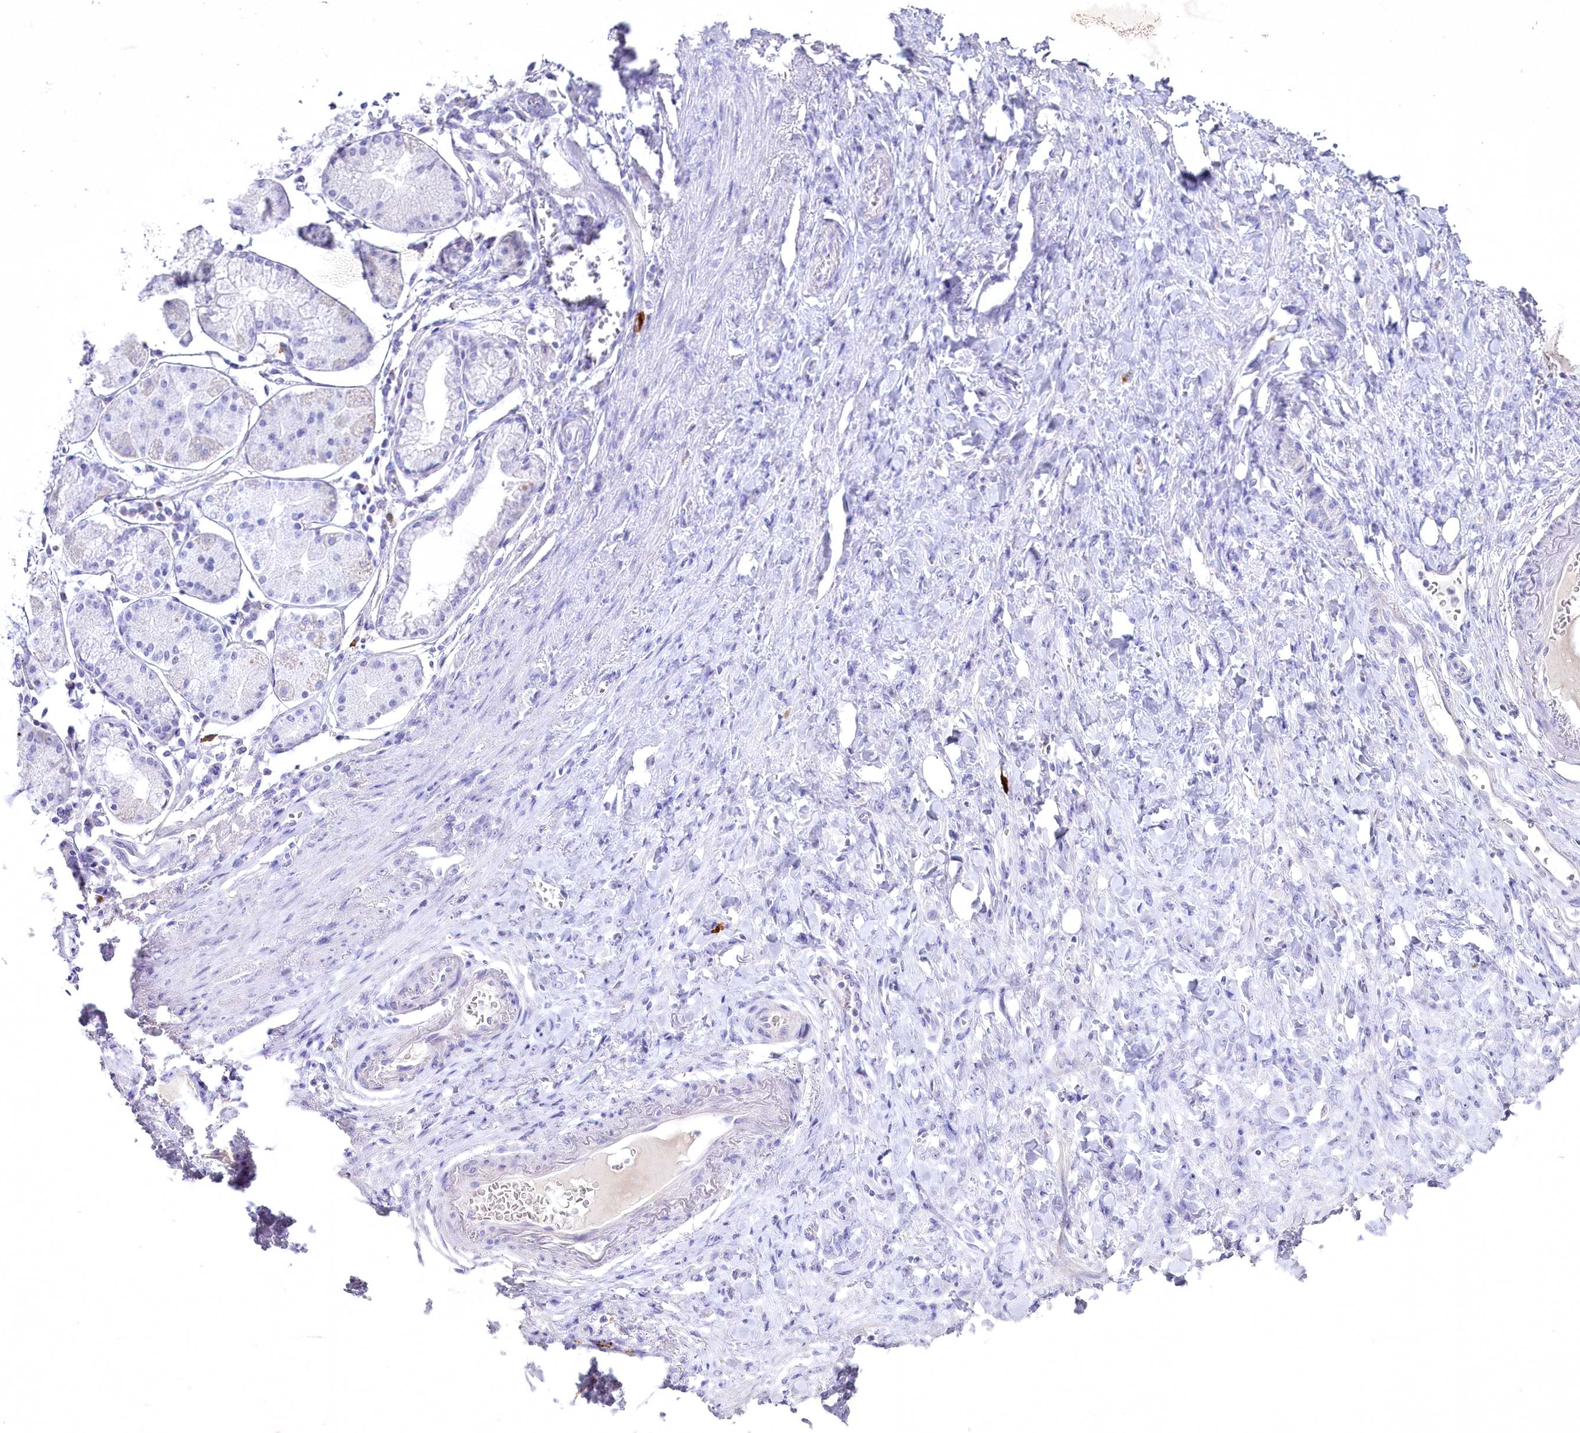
{"staining": {"intensity": "negative", "quantity": "none", "location": "none"}, "tissue": "stomach cancer", "cell_type": "Tumor cells", "image_type": "cancer", "snomed": [{"axis": "morphology", "description": "Normal tissue, NOS"}, {"axis": "morphology", "description": "Adenocarcinoma, NOS"}, {"axis": "topography", "description": "Stomach"}], "caption": "Tumor cells are negative for brown protein staining in stomach cancer.", "gene": "MYOZ1", "patient": {"sex": "male", "age": 82}}